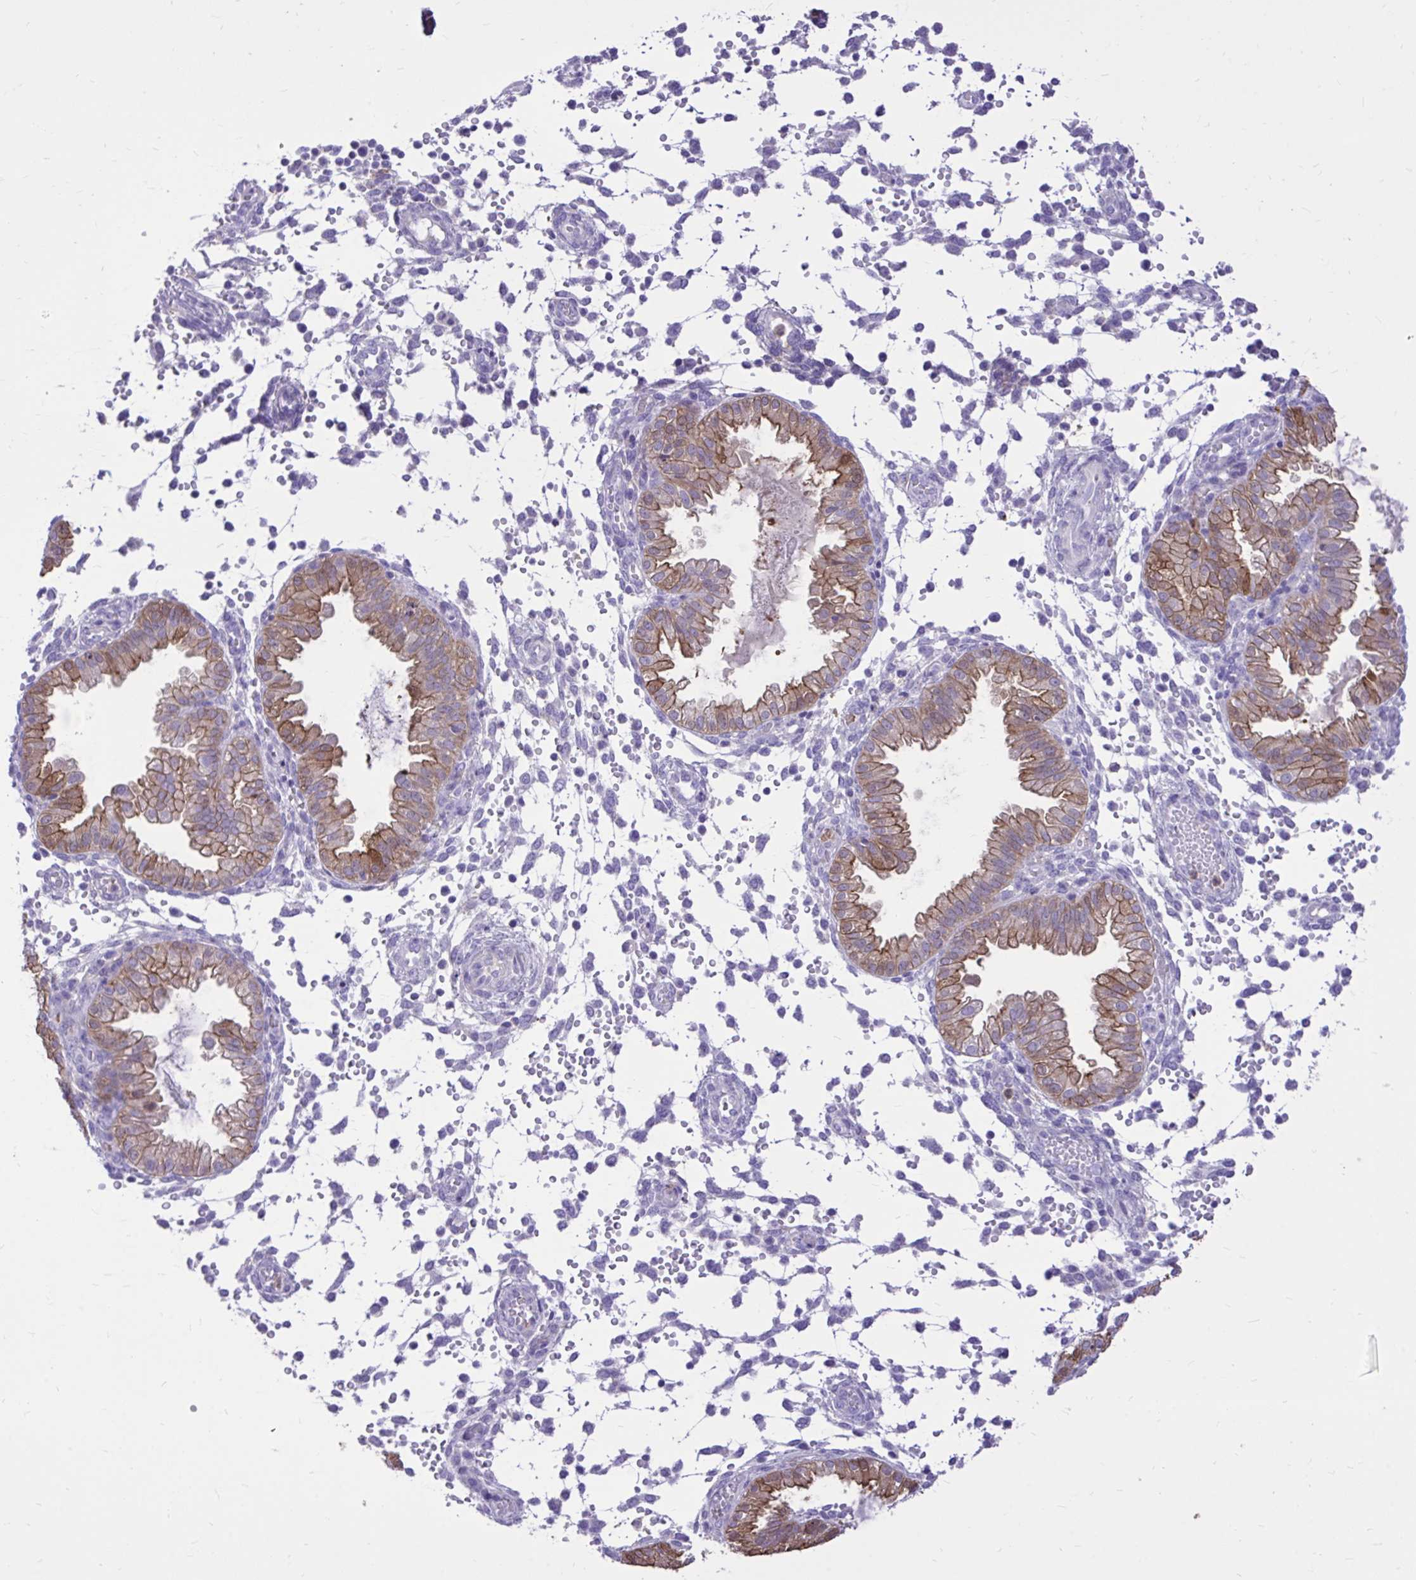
{"staining": {"intensity": "negative", "quantity": "none", "location": "none"}, "tissue": "endometrium", "cell_type": "Cells in endometrial stroma", "image_type": "normal", "snomed": [{"axis": "morphology", "description": "Normal tissue, NOS"}, {"axis": "topography", "description": "Endometrium"}], "caption": "There is no significant positivity in cells in endometrial stroma of endometrium. Nuclei are stained in blue.", "gene": "TLR7", "patient": {"sex": "female", "age": 33}}